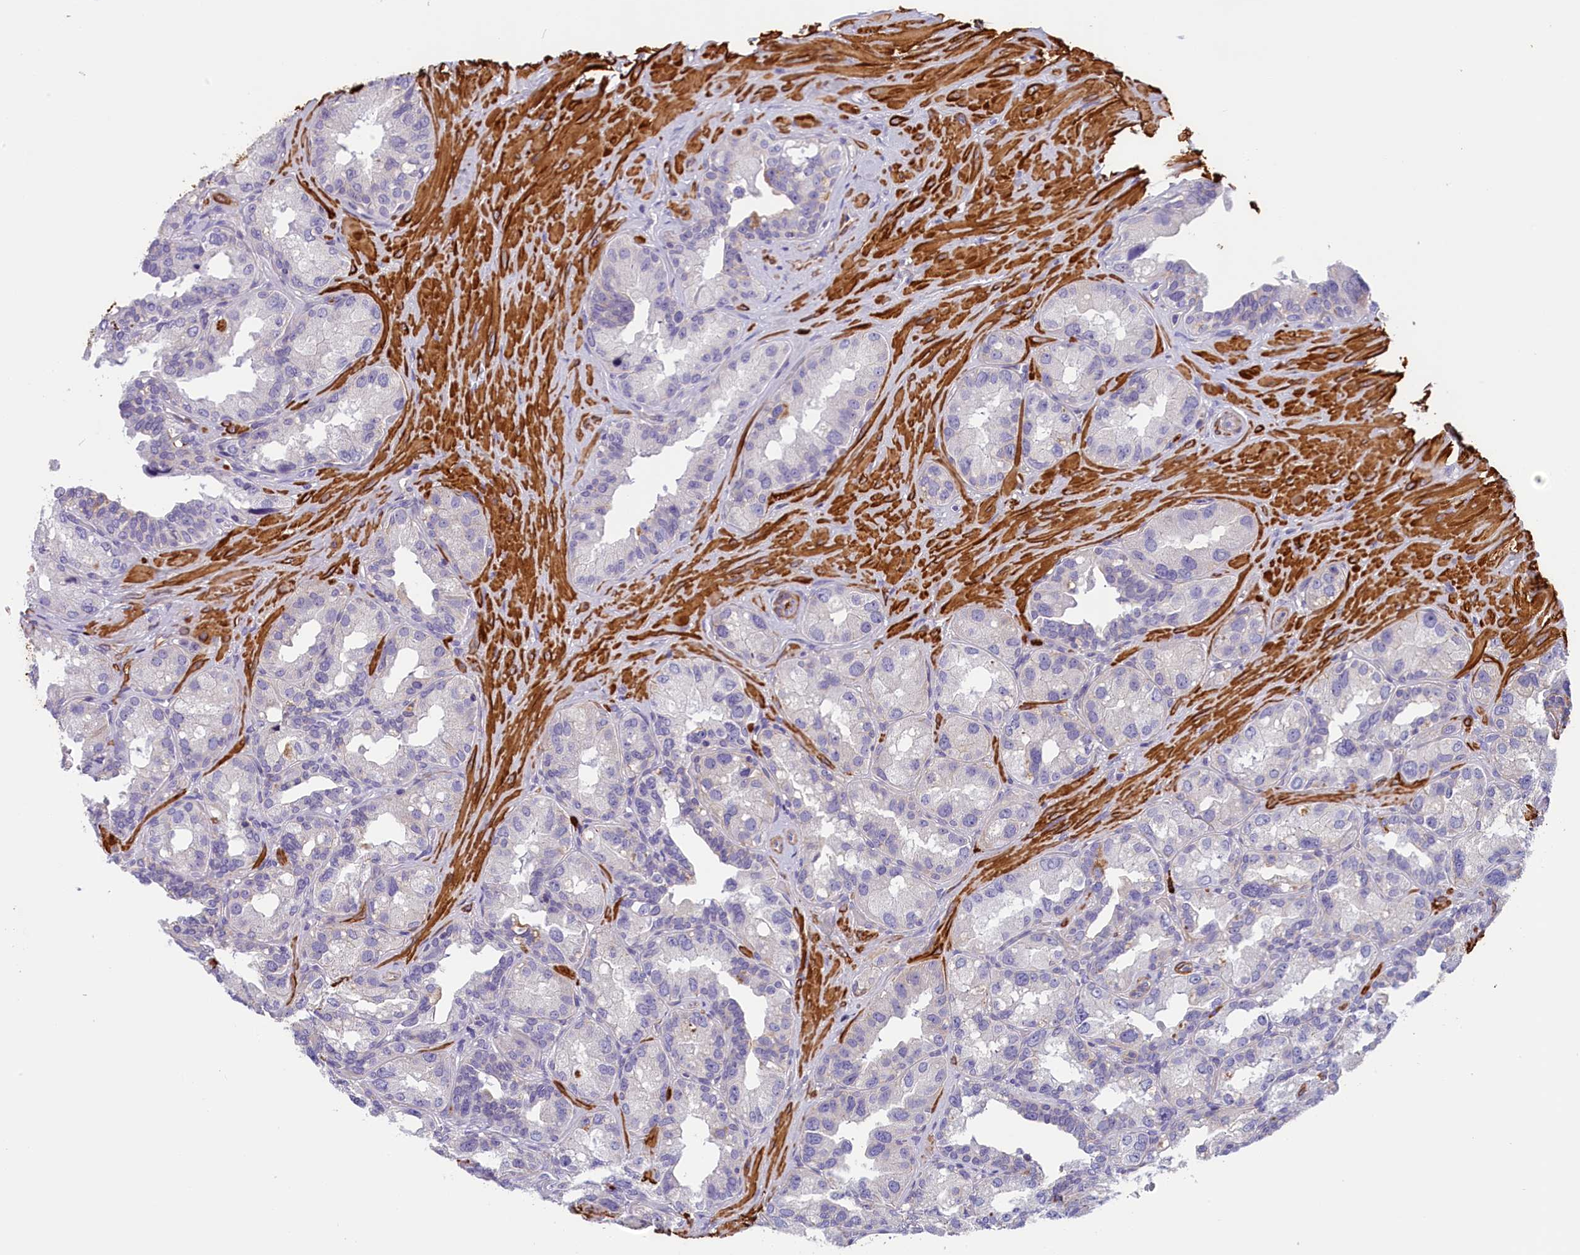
{"staining": {"intensity": "negative", "quantity": "none", "location": "none"}, "tissue": "seminal vesicle", "cell_type": "Glandular cells", "image_type": "normal", "snomed": [{"axis": "morphology", "description": "Normal tissue, NOS"}, {"axis": "topography", "description": "Seminal veicle"}, {"axis": "topography", "description": "Peripheral nerve tissue"}], "caption": "Immunohistochemical staining of unremarkable human seminal vesicle shows no significant staining in glandular cells.", "gene": "BCL2L13", "patient": {"sex": "male", "age": 67}}